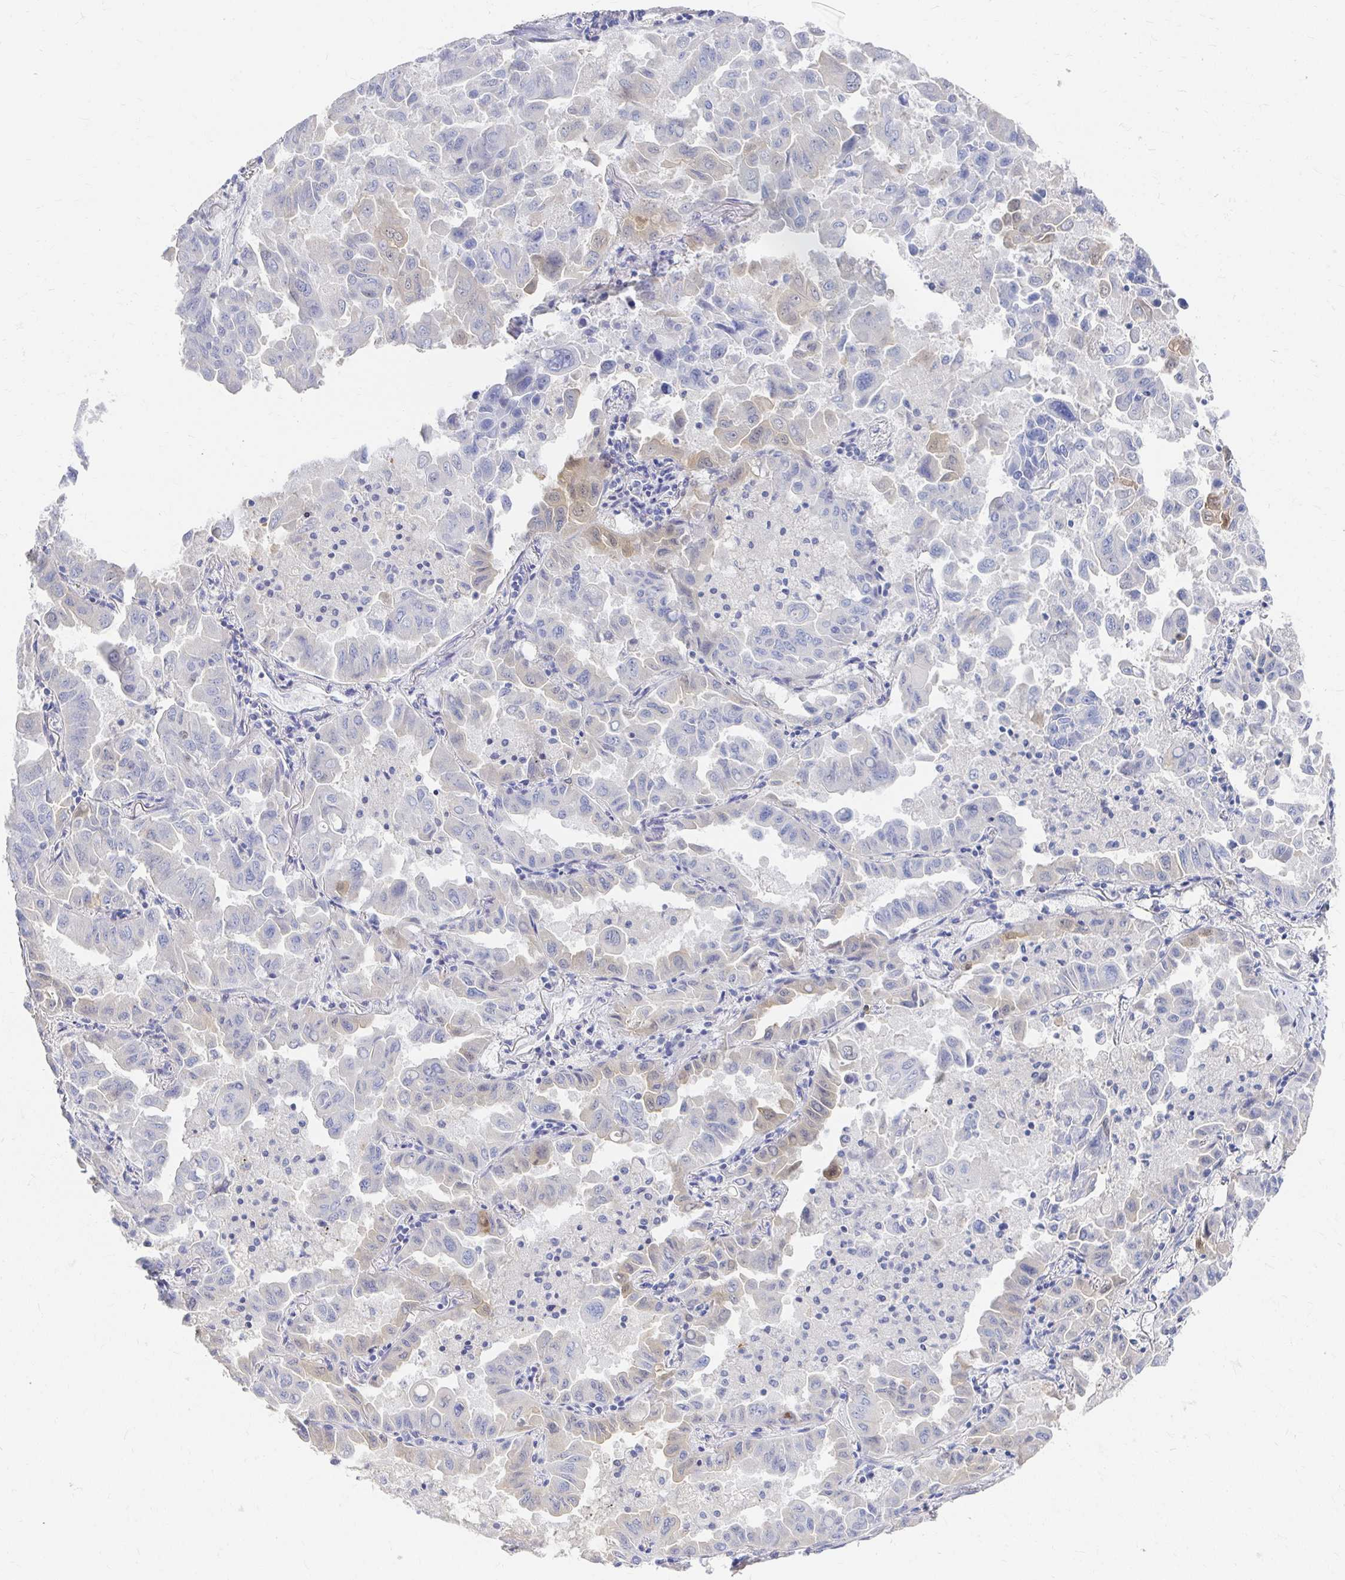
{"staining": {"intensity": "negative", "quantity": "none", "location": "none"}, "tissue": "lung cancer", "cell_type": "Tumor cells", "image_type": "cancer", "snomed": [{"axis": "morphology", "description": "Adenocarcinoma, NOS"}, {"axis": "topography", "description": "Lung"}], "caption": "Immunohistochemistry photomicrograph of neoplastic tissue: human lung cancer stained with DAB (3,3'-diaminobenzidine) reveals no significant protein positivity in tumor cells. Brightfield microscopy of immunohistochemistry (IHC) stained with DAB (brown) and hematoxylin (blue), captured at high magnification.", "gene": "CLIC3", "patient": {"sex": "male", "age": 64}}